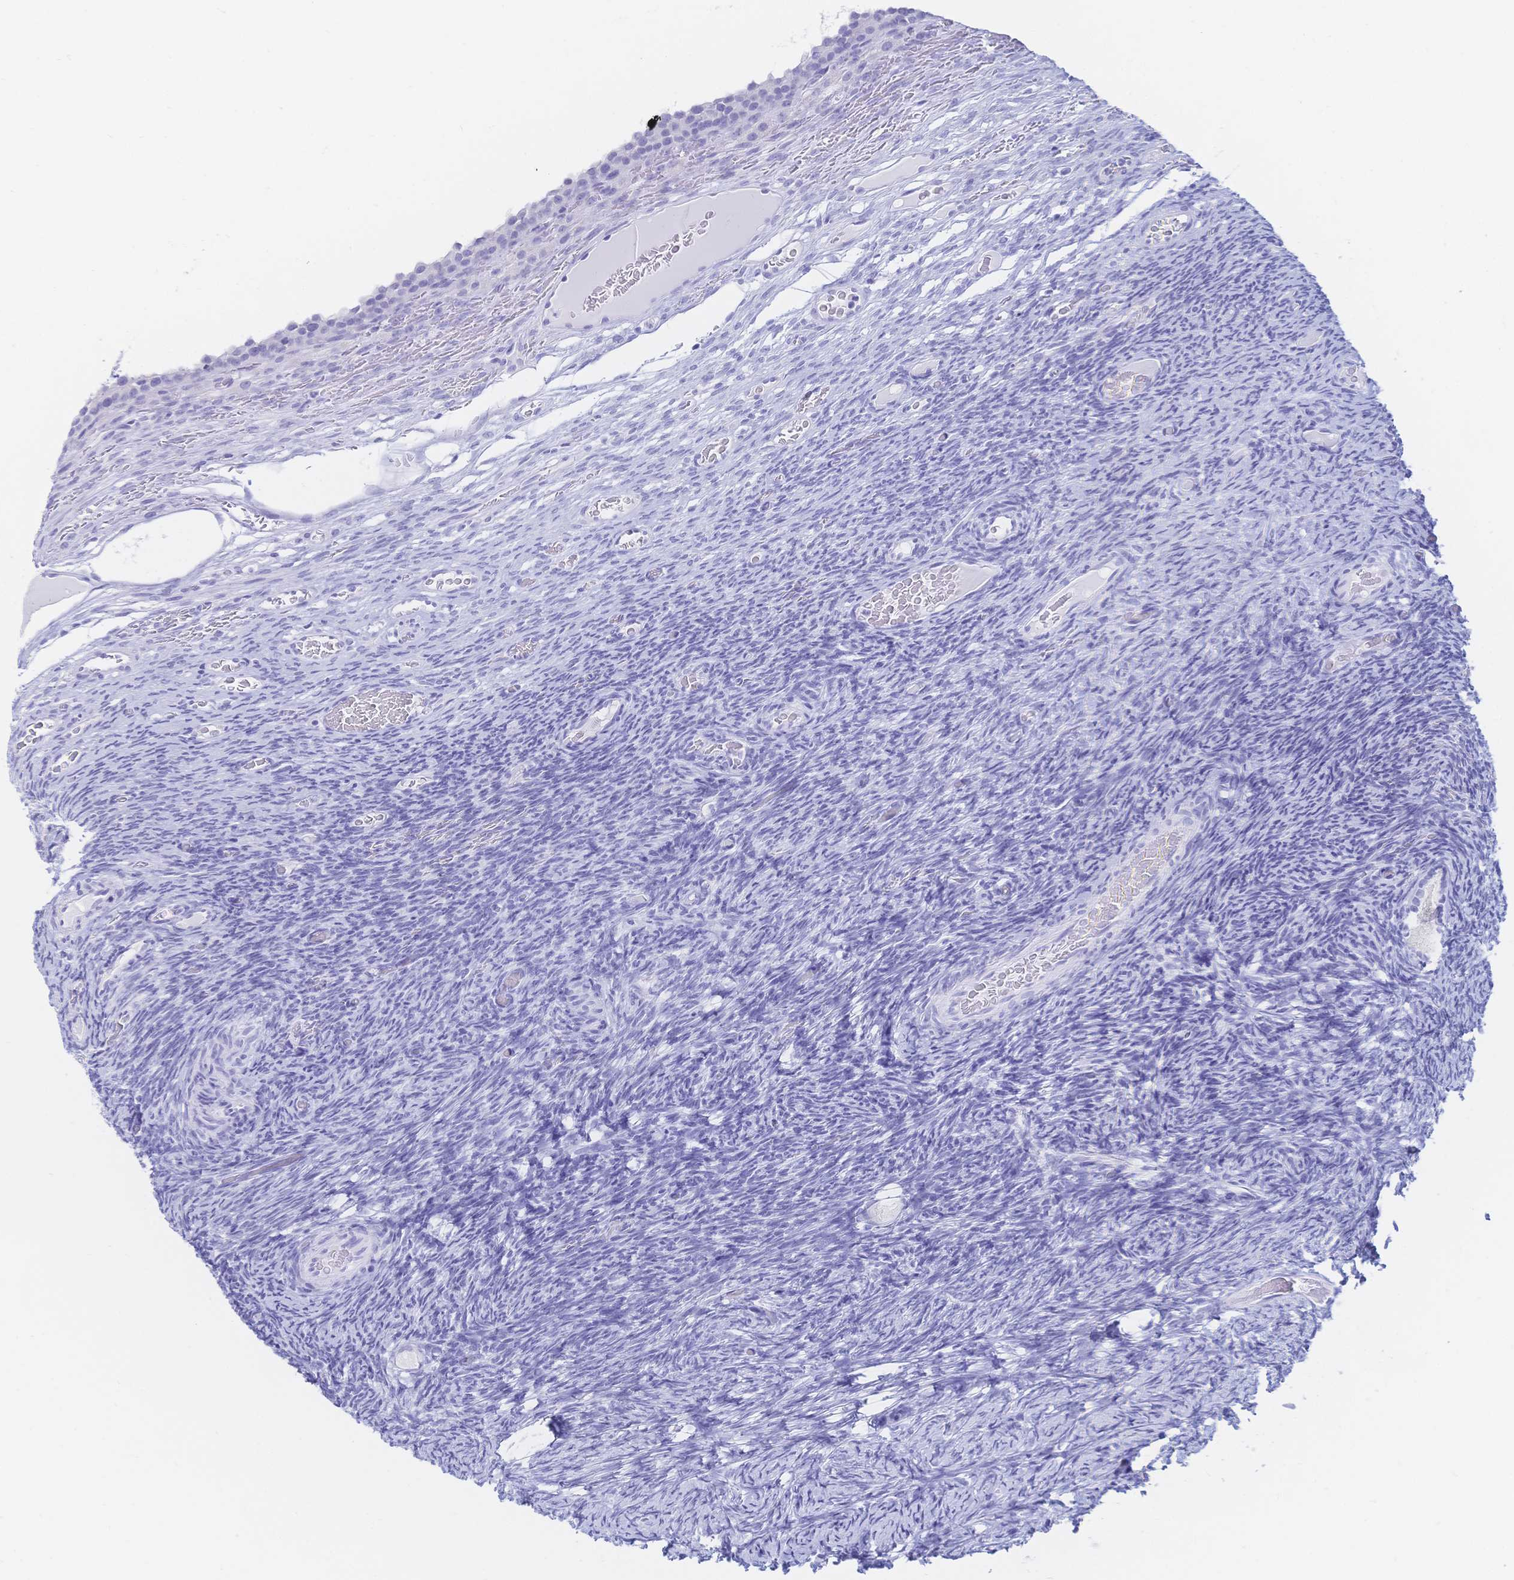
{"staining": {"intensity": "negative", "quantity": "none", "location": "none"}, "tissue": "ovary", "cell_type": "Follicle cells", "image_type": "normal", "snomed": [{"axis": "morphology", "description": "Normal tissue, NOS"}, {"axis": "topography", "description": "Ovary"}], "caption": "This is a image of immunohistochemistry staining of benign ovary, which shows no positivity in follicle cells.", "gene": "MEP1B", "patient": {"sex": "female", "age": 34}}